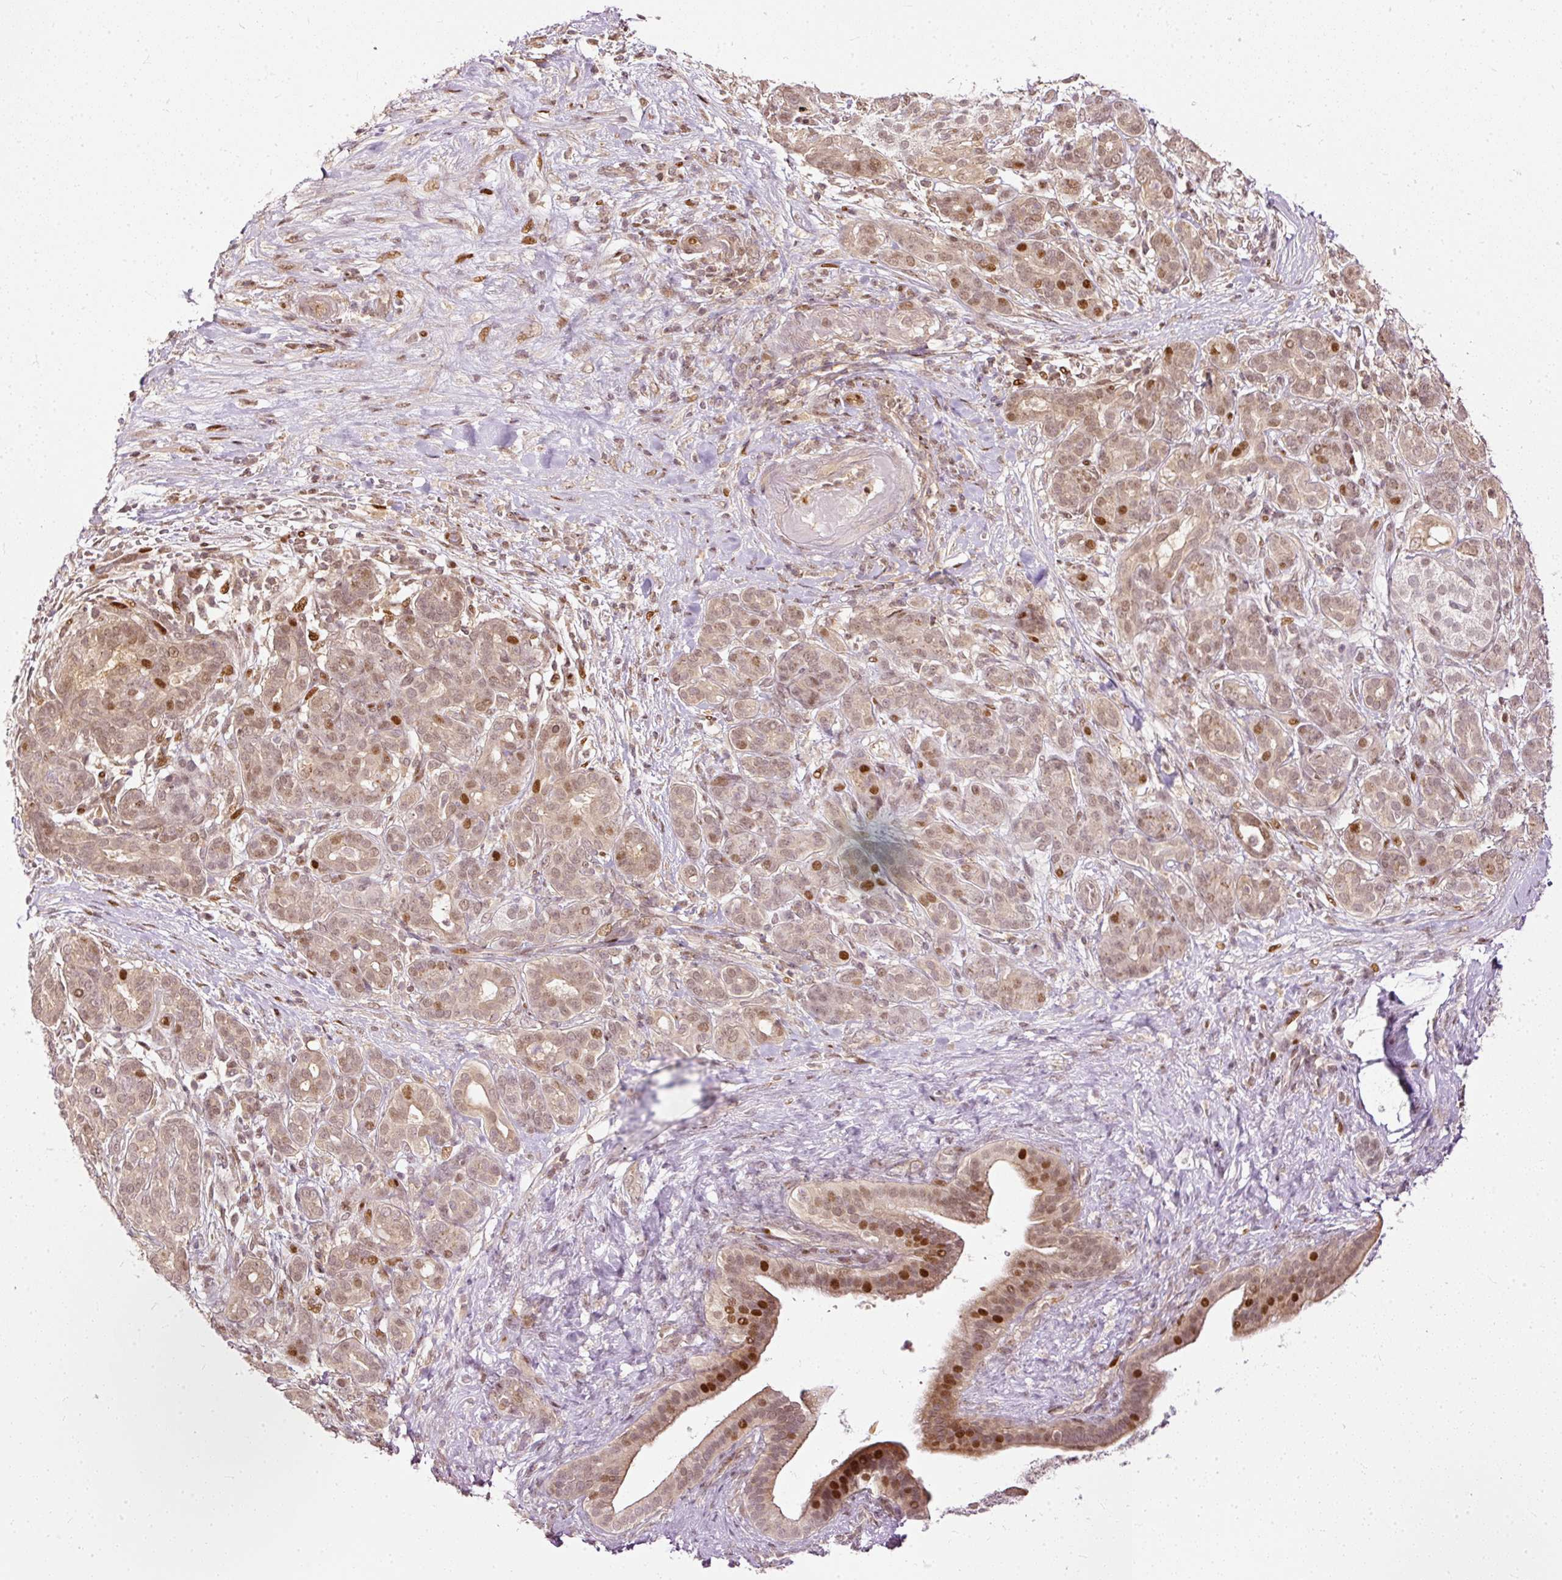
{"staining": {"intensity": "strong", "quantity": "<25%", "location": "nuclear"}, "tissue": "pancreatic cancer", "cell_type": "Tumor cells", "image_type": "cancer", "snomed": [{"axis": "morphology", "description": "Adenocarcinoma, NOS"}, {"axis": "topography", "description": "Pancreas"}], "caption": "This histopathology image demonstrates immunohistochemistry staining of human pancreatic adenocarcinoma, with medium strong nuclear staining in about <25% of tumor cells.", "gene": "ZNF778", "patient": {"sex": "male", "age": 44}}